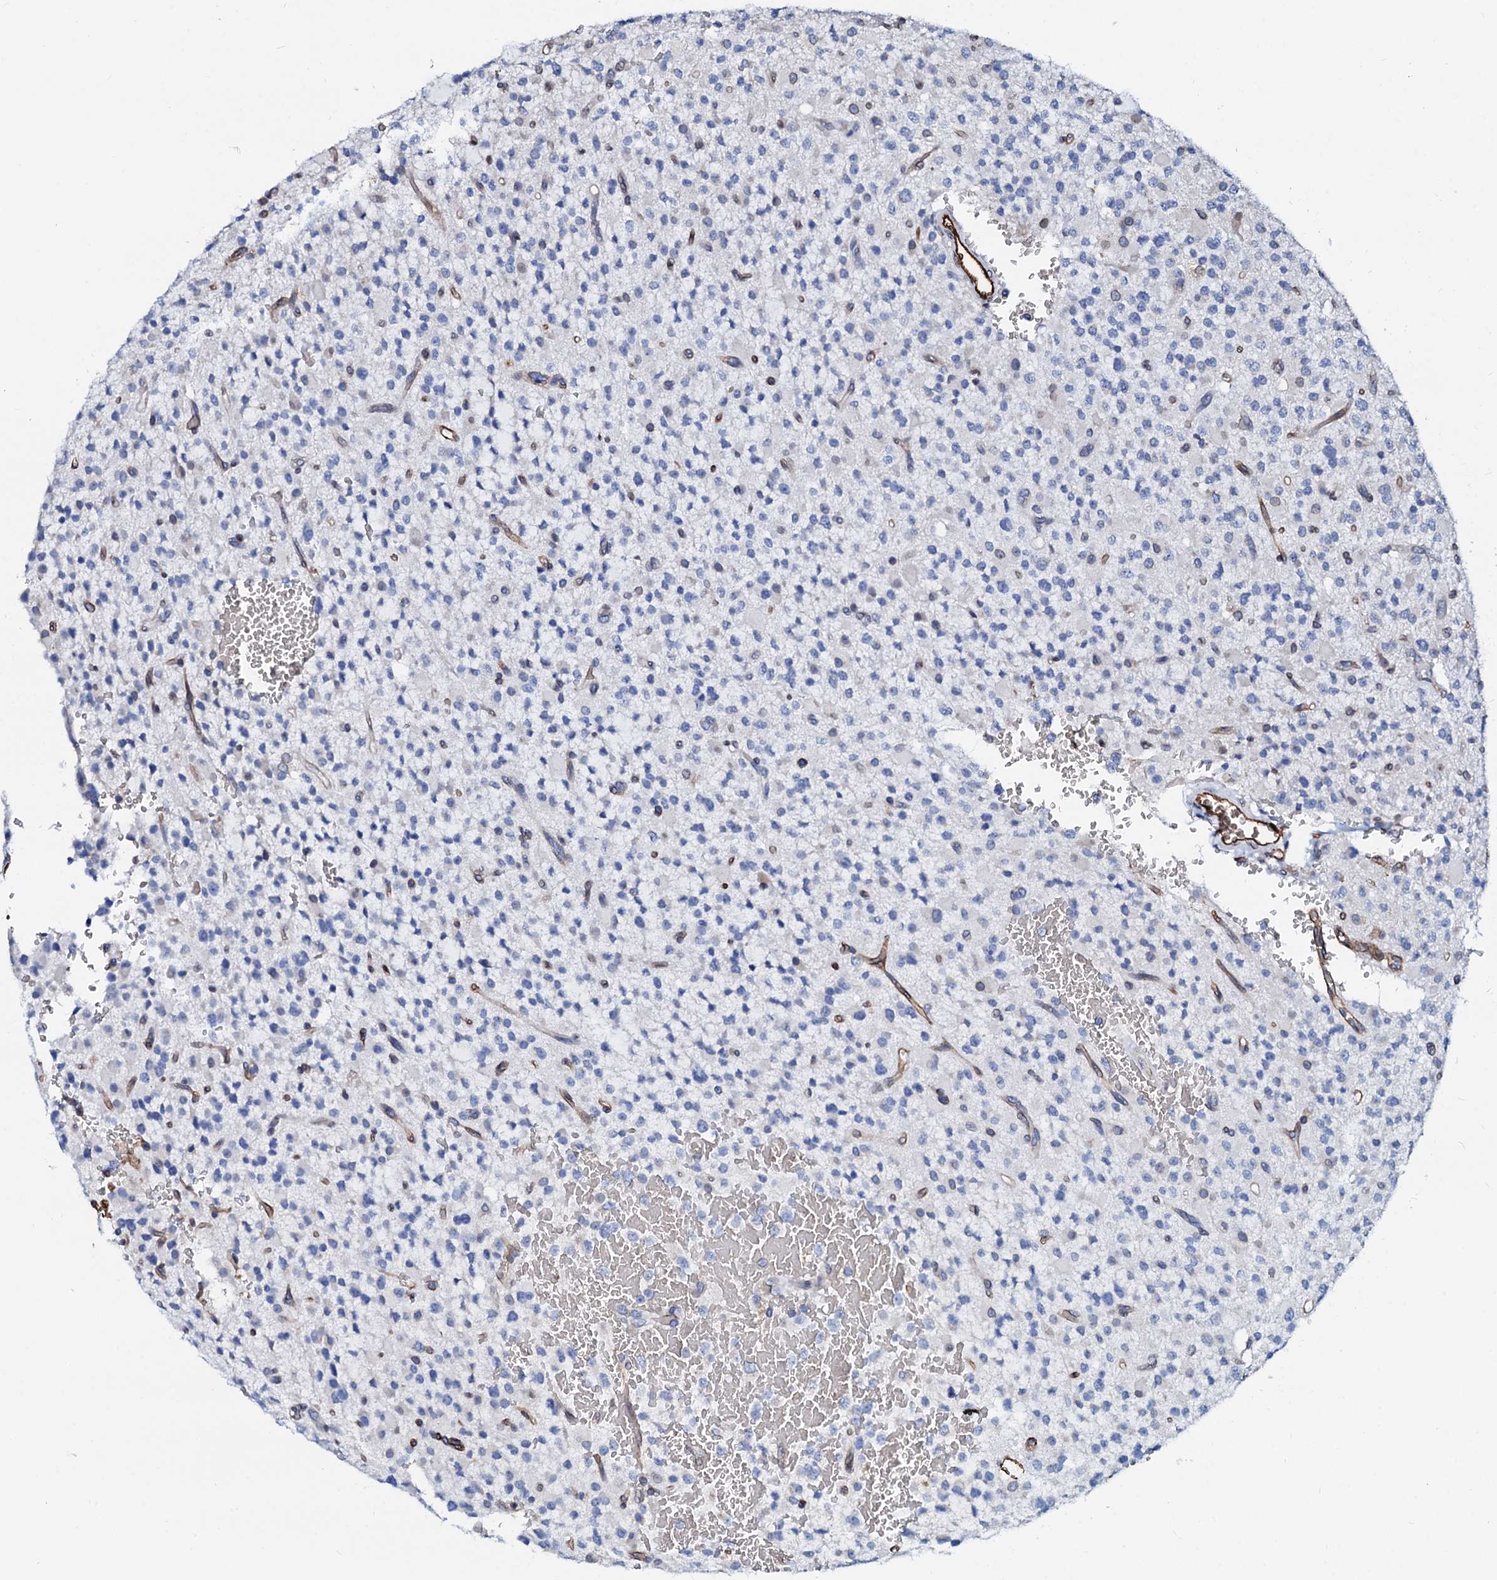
{"staining": {"intensity": "negative", "quantity": "none", "location": "none"}, "tissue": "glioma", "cell_type": "Tumor cells", "image_type": "cancer", "snomed": [{"axis": "morphology", "description": "Glioma, malignant, High grade"}, {"axis": "topography", "description": "Brain"}], "caption": "High power microscopy image of an immunohistochemistry (IHC) micrograph of glioma, revealing no significant positivity in tumor cells. (DAB immunohistochemistry, high magnification).", "gene": "NRP2", "patient": {"sex": "male", "age": 34}}